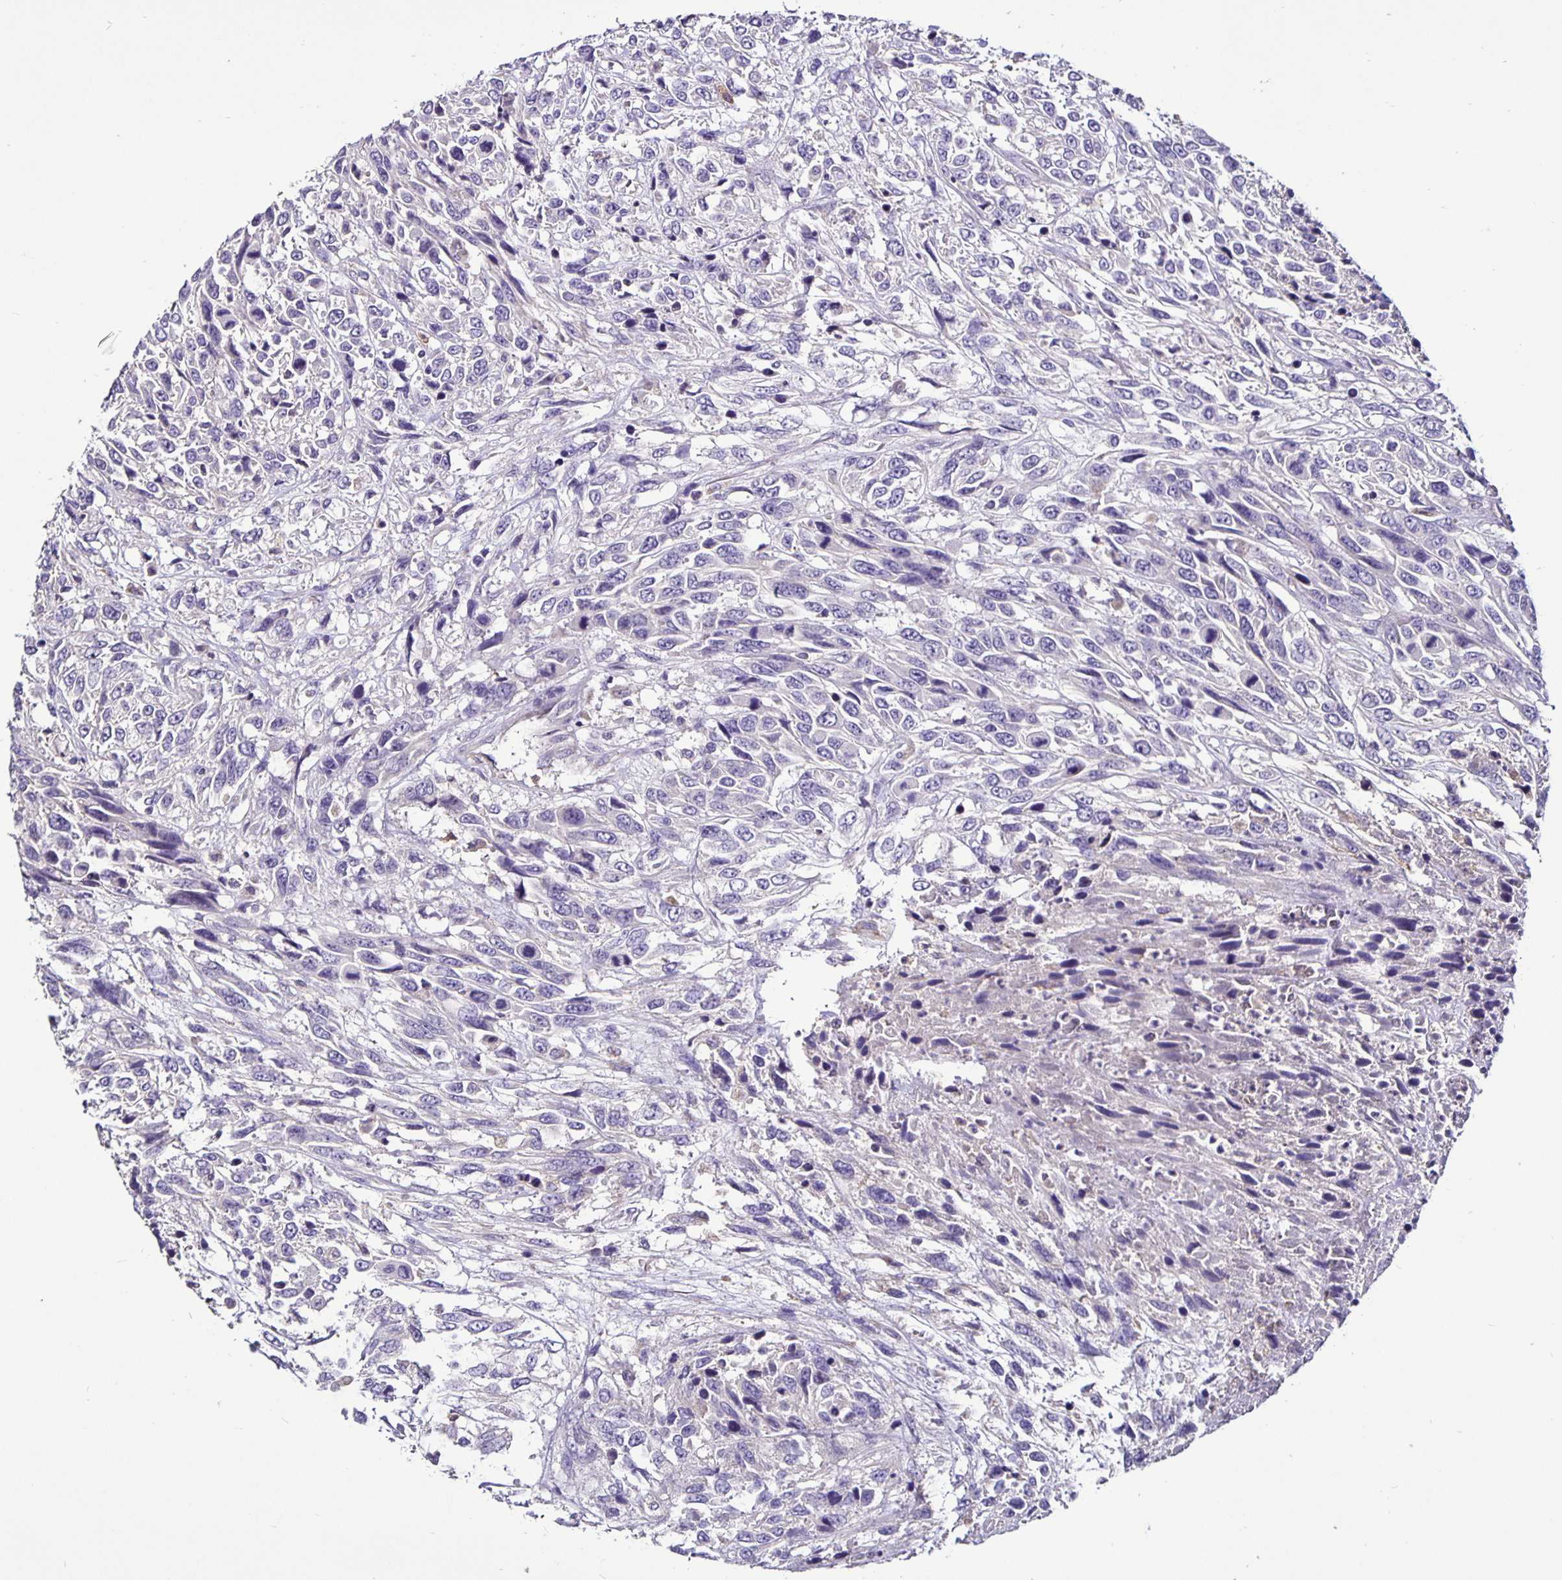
{"staining": {"intensity": "negative", "quantity": "none", "location": "none"}, "tissue": "urothelial cancer", "cell_type": "Tumor cells", "image_type": "cancer", "snomed": [{"axis": "morphology", "description": "Urothelial carcinoma, High grade"}, {"axis": "topography", "description": "Urinary bladder"}], "caption": "Protein analysis of urothelial cancer exhibits no significant positivity in tumor cells. (DAB immunohistochemistry (IHC) with hematoxylin counter stain).", "gene": "FCER1A", "patient": {"sex": "female", "age": 70}}